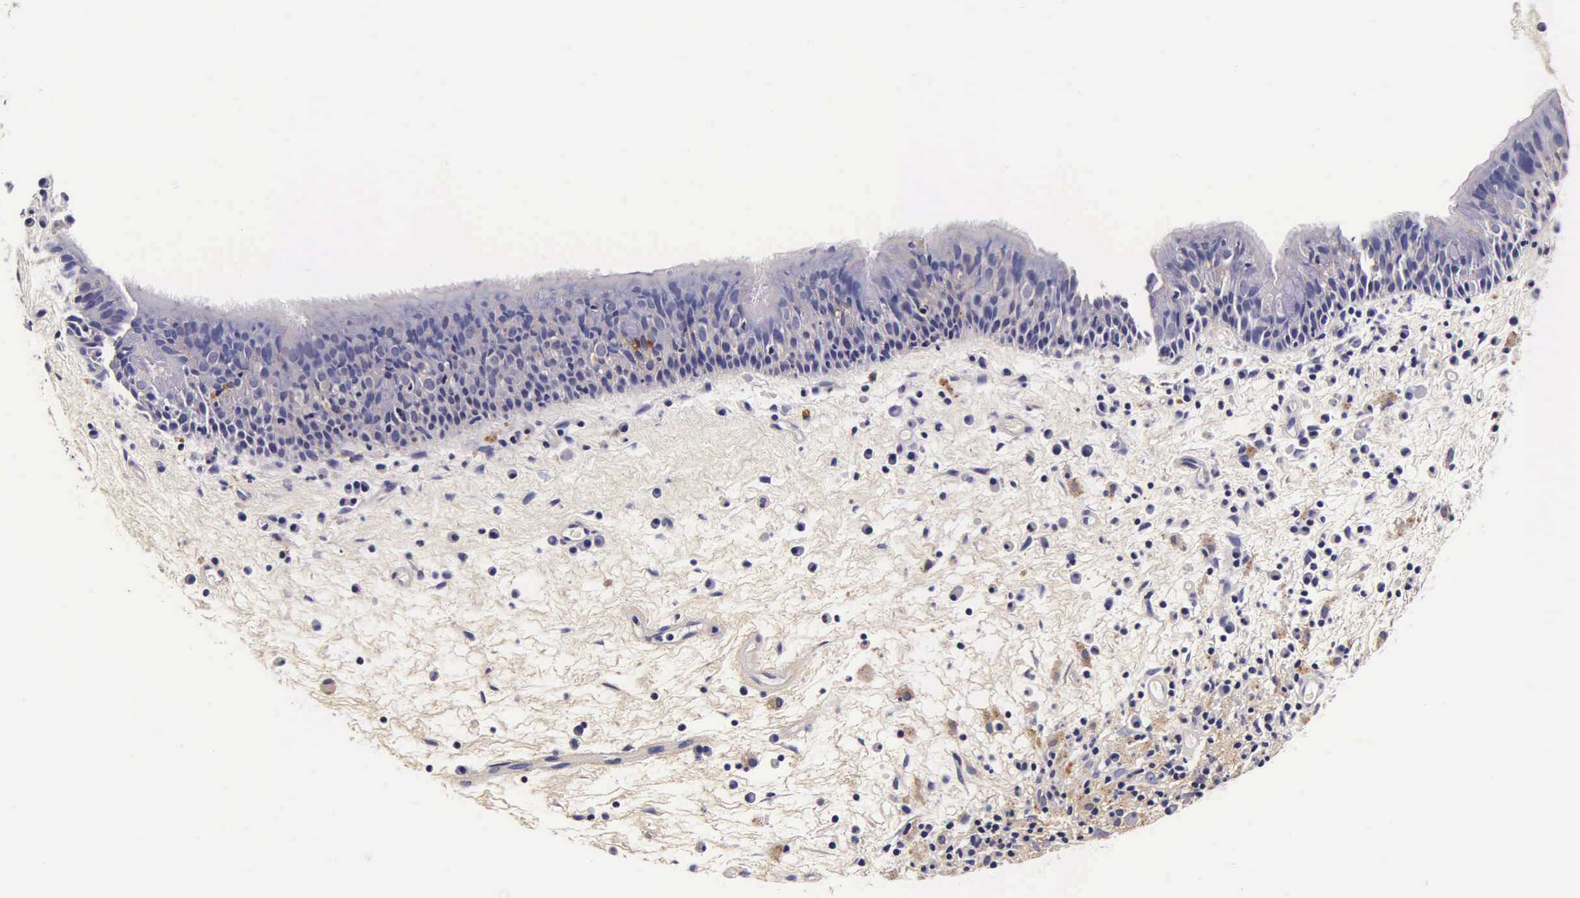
{"staining": {"intensity": "moderate", "quantity": "<25%", "location": "cytoplasmic/membranous"}, "tissue": "nasopharynx", "cell_type": "Respiratory epithelial cells", "image_type": "normal", "snomed": [{"axis": "morphology", "description": "Normal tissue, NOS"}, {"axis": "topography", "description": "Nasopharynx"}], "caption": "Immunohistochemistry micrograph of normal nasopharynx: nasopharynx stained using immunohistochemistry (IHC) exhibits low levels of moderate protein expression localized specifically in the cytoplasmic/membranous of respiratory epithelial cells, appearing as a cytoplasmic/membranous brown color.", "gene": "CTSB", "patient": {"sex": "male", "age": 63}}